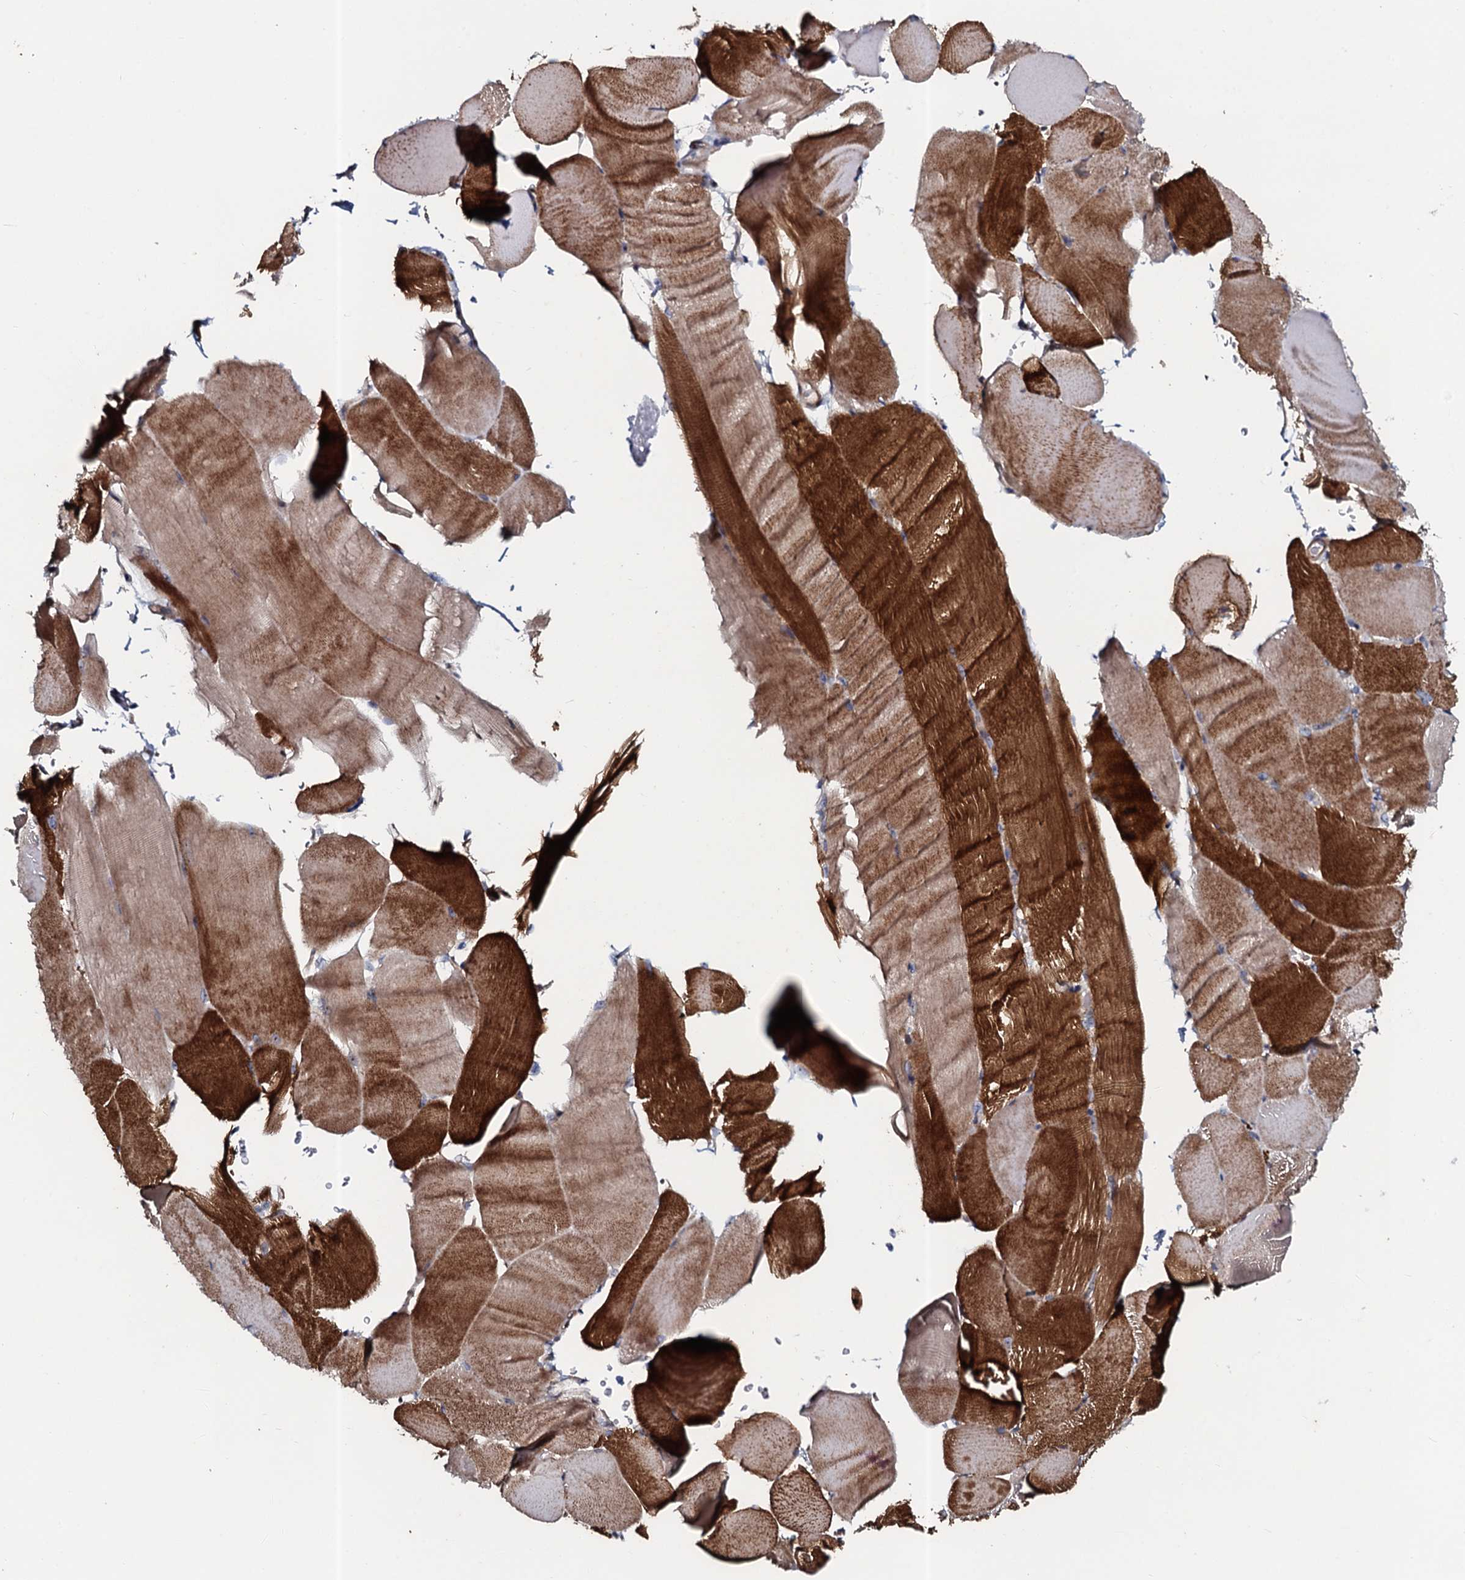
{"staining": {"intensity": "strong", "quantity": ">75%", "location": "cytoplasmic/membranous"}, "tissue": "skeletal muscle", "cell_type": "Myocytes", "image_type": "normal", "snomed": [{"axis": "morphology", "description": "Normal tissue, NOS"}, {"axis": "topography", "description": "Skeletal muscle"}, {"axis": "topography", "description": "Parathyroid gland"}], "caption": "DAB immunohistochemical staining of benign skeletal muscle exhibits strong cytoplasmic/membranous protein positivity in about >75% of myocytes.", "gene": "TMEM151A", "patient": {"sex": "female", "age": 37}}